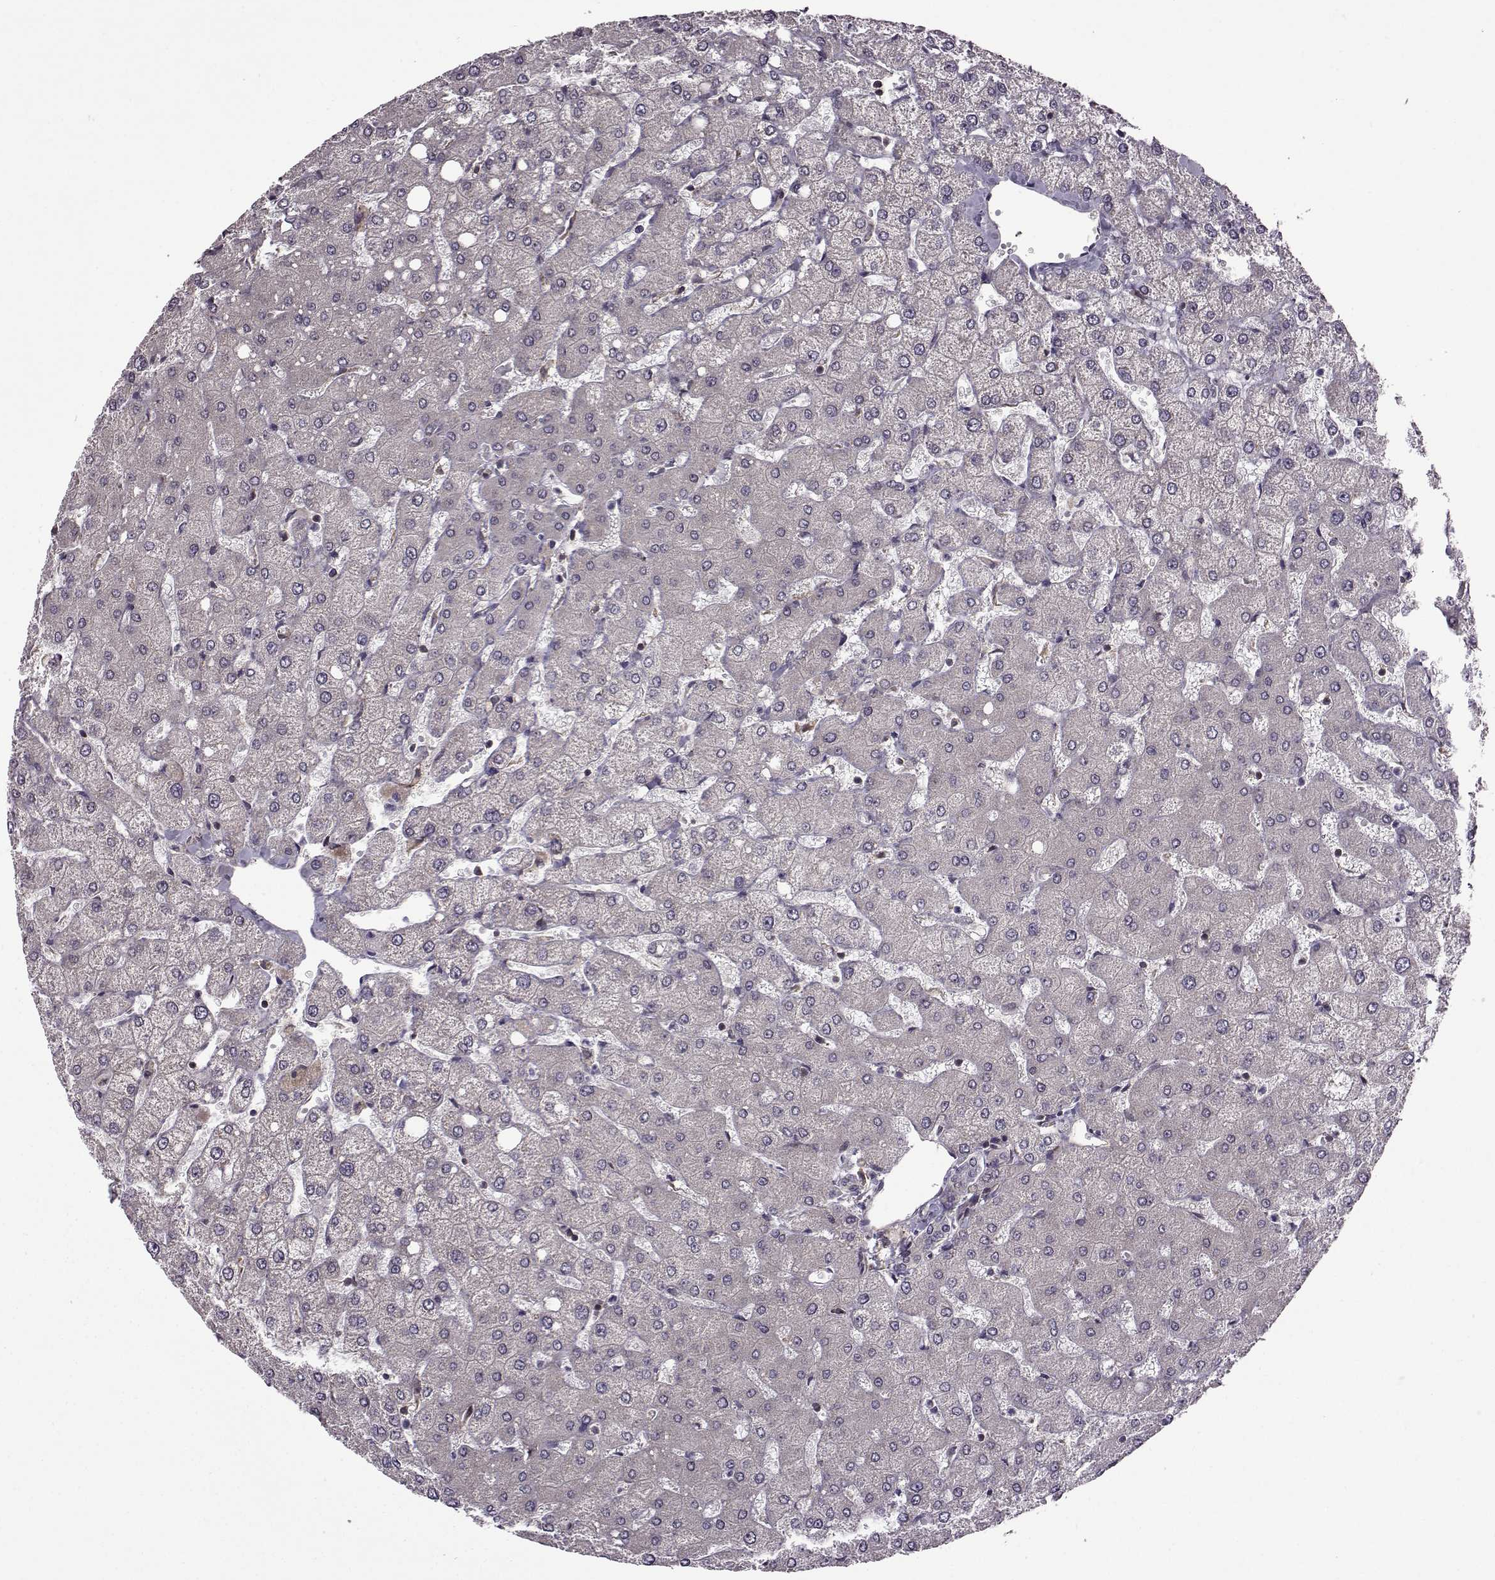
{"staining": {"intensity": "negative", "quantity": "none", "location": "none"}, "tissue": "liver", "cell_type": "Cholangiocytes", "image_type": "normal", "snomed": [{"axis": "morphology", "description": "Normal tissue, NOS"}, {"axis": "topography", "description": "Liver"}], "caption": "IHC image of unremarkable liver: liver stained with DAB demonstrates no significant protein positivity in cholangiocytes. Nuclei are stained in blue.", "gene": "URI1", "patient": {"sex": "female", "age": 54}}